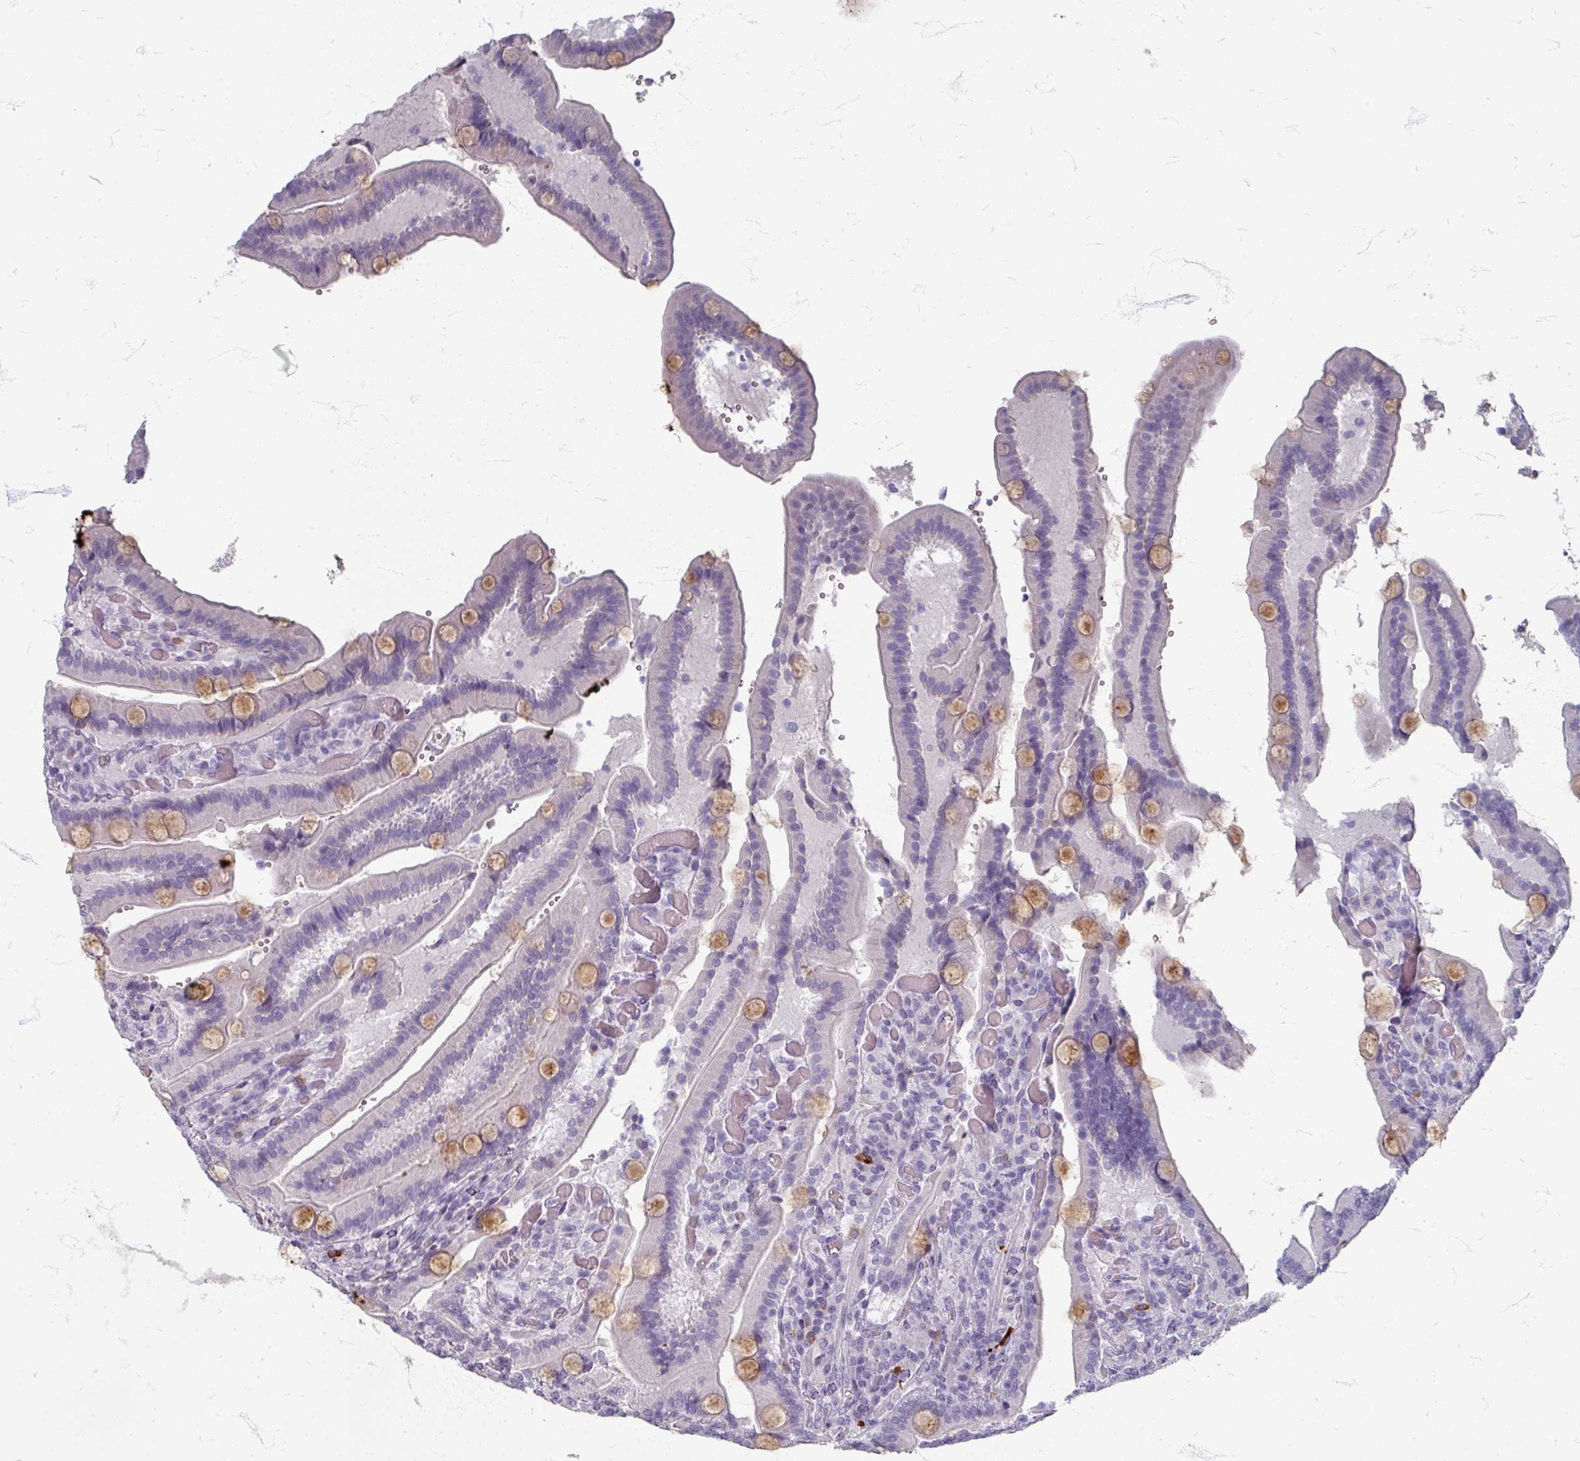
{"staining": {"intensity": "moderate", "quantity": "<25%", "location": "cytoplasmic/membranous"}, "tissue": "duodenum", "cell_type": "Glandular cells", "image_type": "normal", "snomed": [{"axis": "morphology", "description": "Normal tissue, NOS"}, {"axis": "topography", "description": "Duodenum"}], "caption": "A micrograph of duodenum stained for a protein exhibits moderate cytoplasmic/membranous brown staining in glandular cells. Nuclei are stained in blue.", "gene": "ZNF878", "patient": {"sex": "female", "age": 62}}